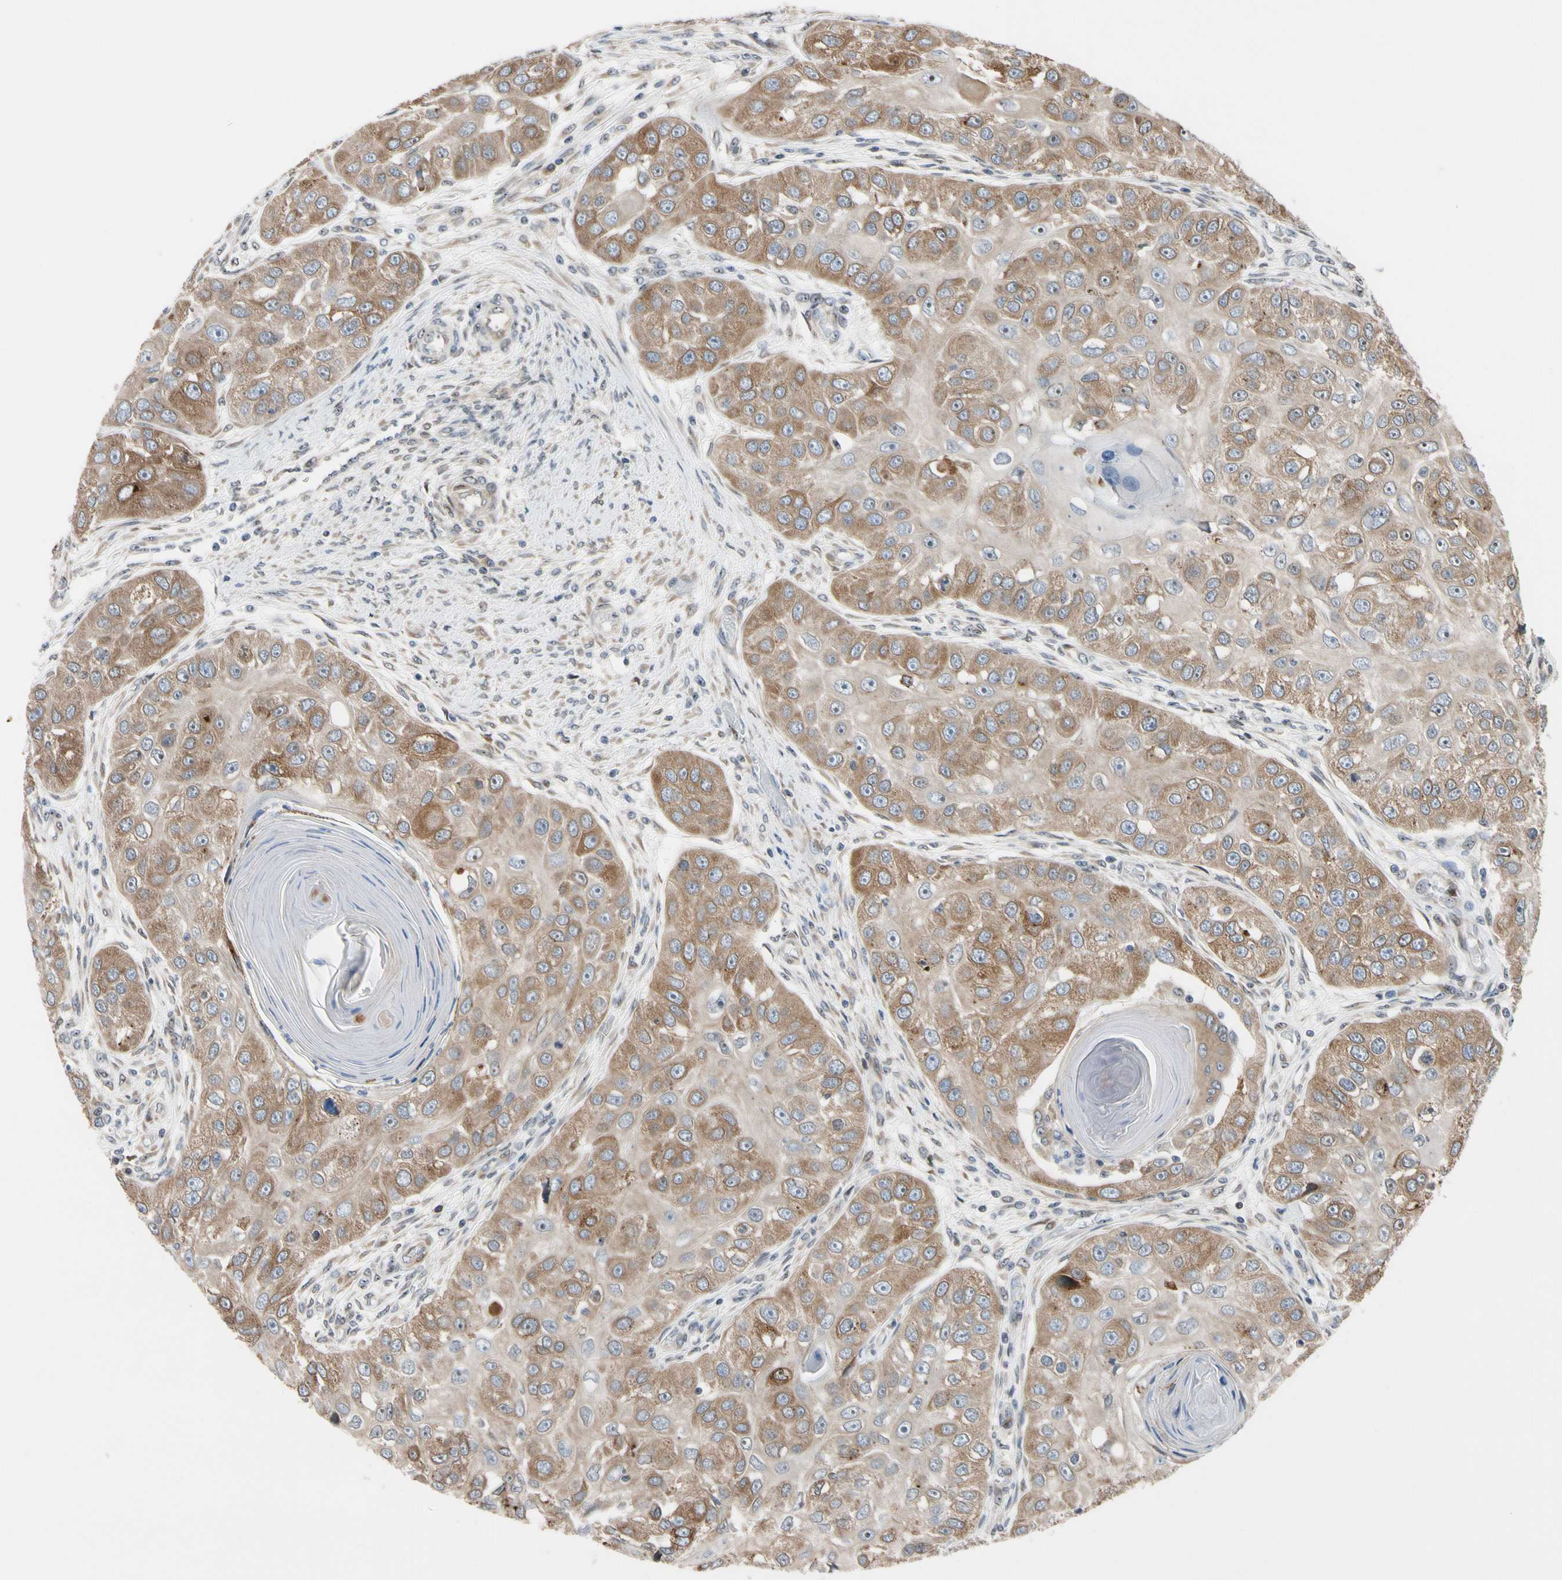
{"staining": {"intensity": "moderate", "quantity": ">75%", "location": "cytoplasmic/membranous"}, "tissue": "head and neck cancer", "cell_type": "Tumor cells", "image_type": "cancer", "snomed": [{"axis": "morphology", "description": "Normal tissue, NOS"}, {"axis": "morphology", "description": "Squamous cell carcinoma, NOS"}, {"axis": "topography", "description": "Skeletal muscle"}, {"axis": "topography", "description": "Head-Neck"}], "caption": "High-magnification brightfield microscopy of squamous cell carcinoma (head and neck) stained with DAB (3,3'-diaminobenzidine) (brown) and counterstained with hematoxylin (blue). tumor cells exhibit moderate cytoplasmic/membranous expression is appreciated in about>75% of cells.", "gene": "TMED7", "patient": {"sex": "male", "age": 51}}